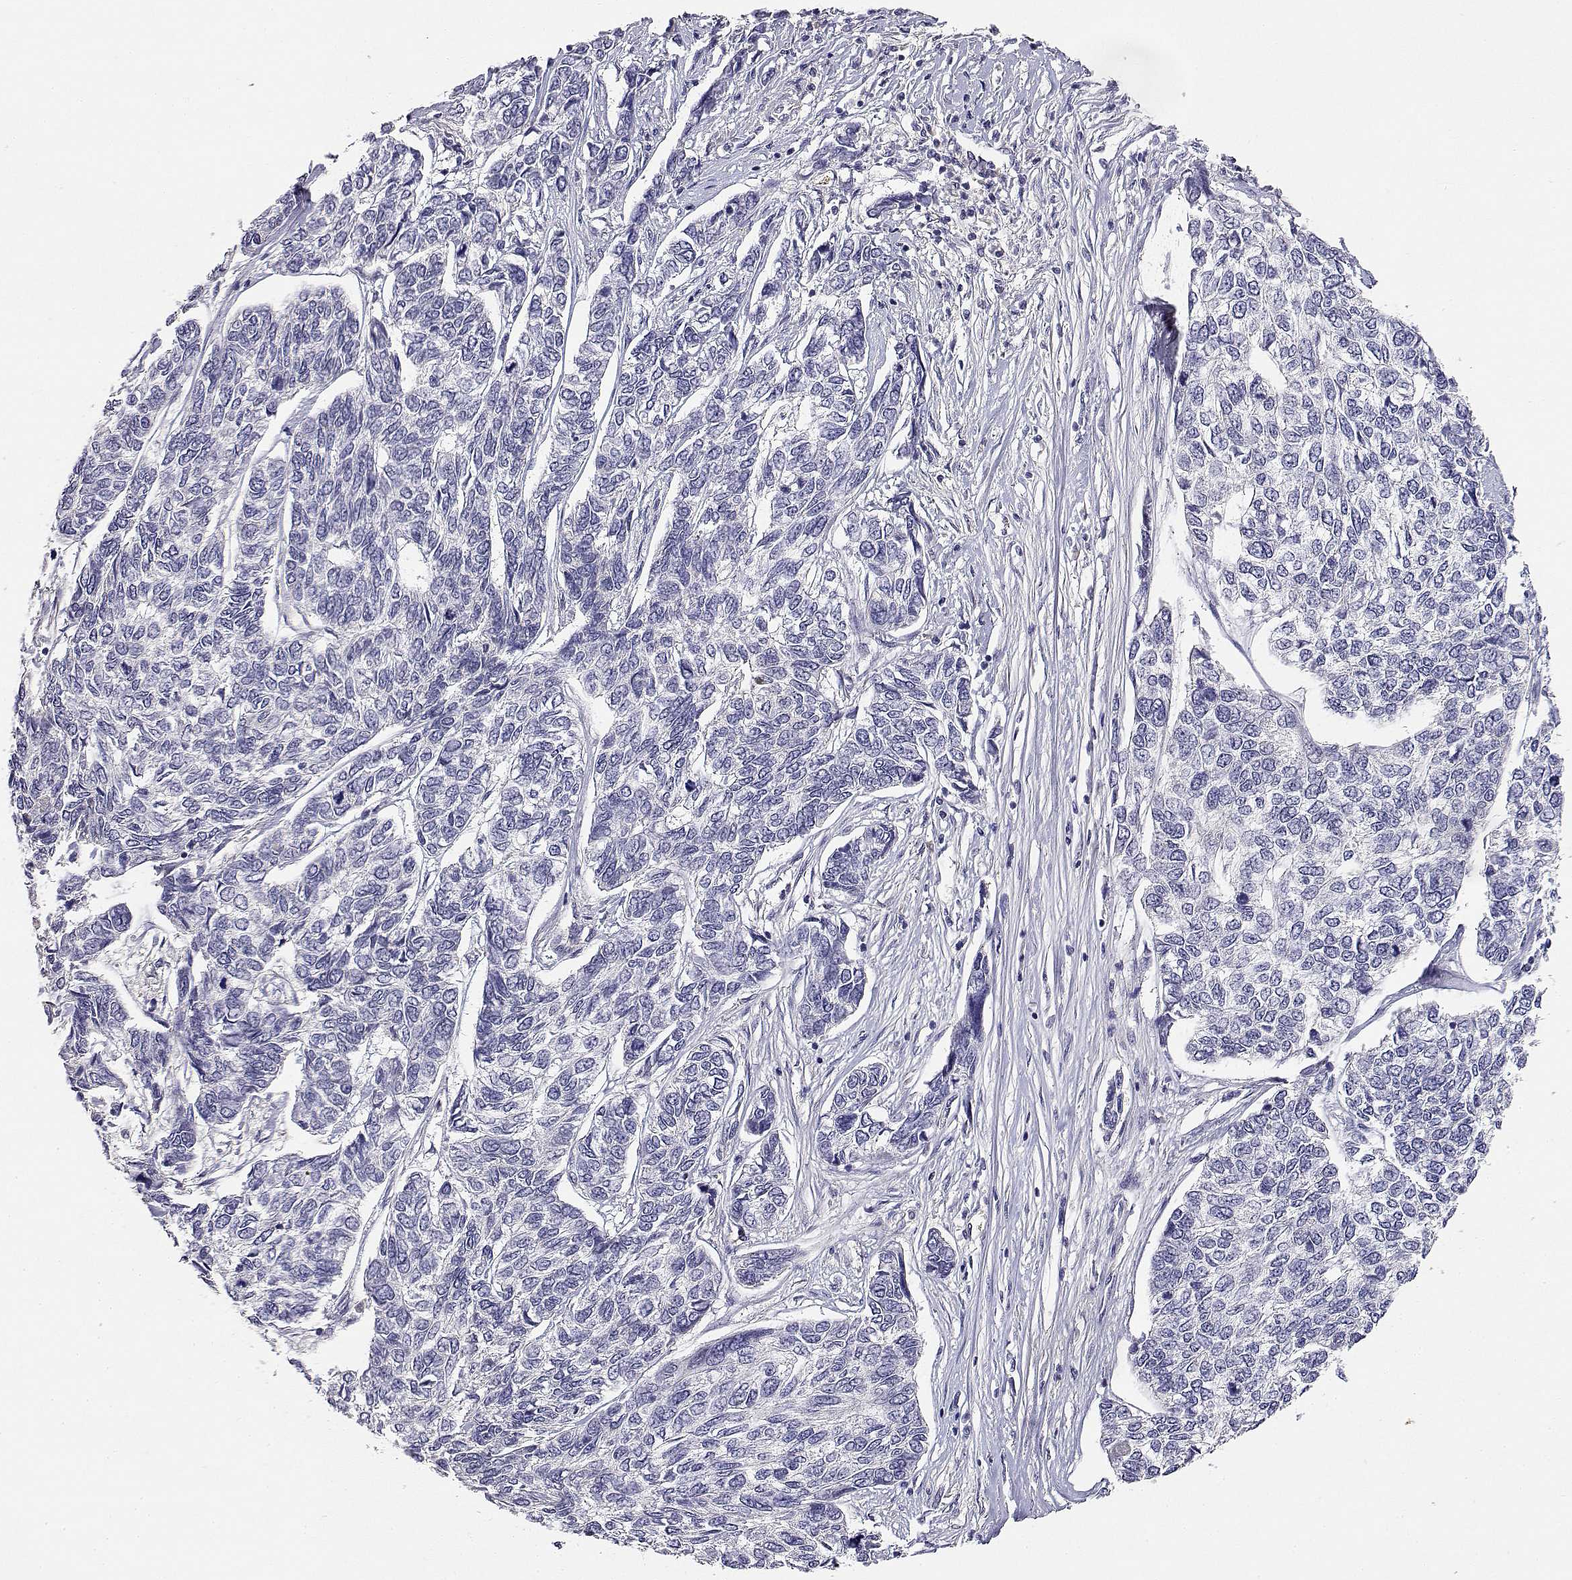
{"staining": {"intensity": "negative", "quantity": "none", "location": "none"}, "tissue": "skin cancer", "cell_type": "Tumor cells", "image_type": "cancer", "snomed": [{"axis": "morphology", "description": "Basal cell carcinoma"}, {"axis": "topography", "description": "Skin"}], "caption": "This is a micrograph of immunohistochemistry (IHC) staining of skin cancer (basal cell carcinoma), which shows no staining in tumor cells.", "gene": "ADA", "patient": {"sex": "female", "age": 65}}